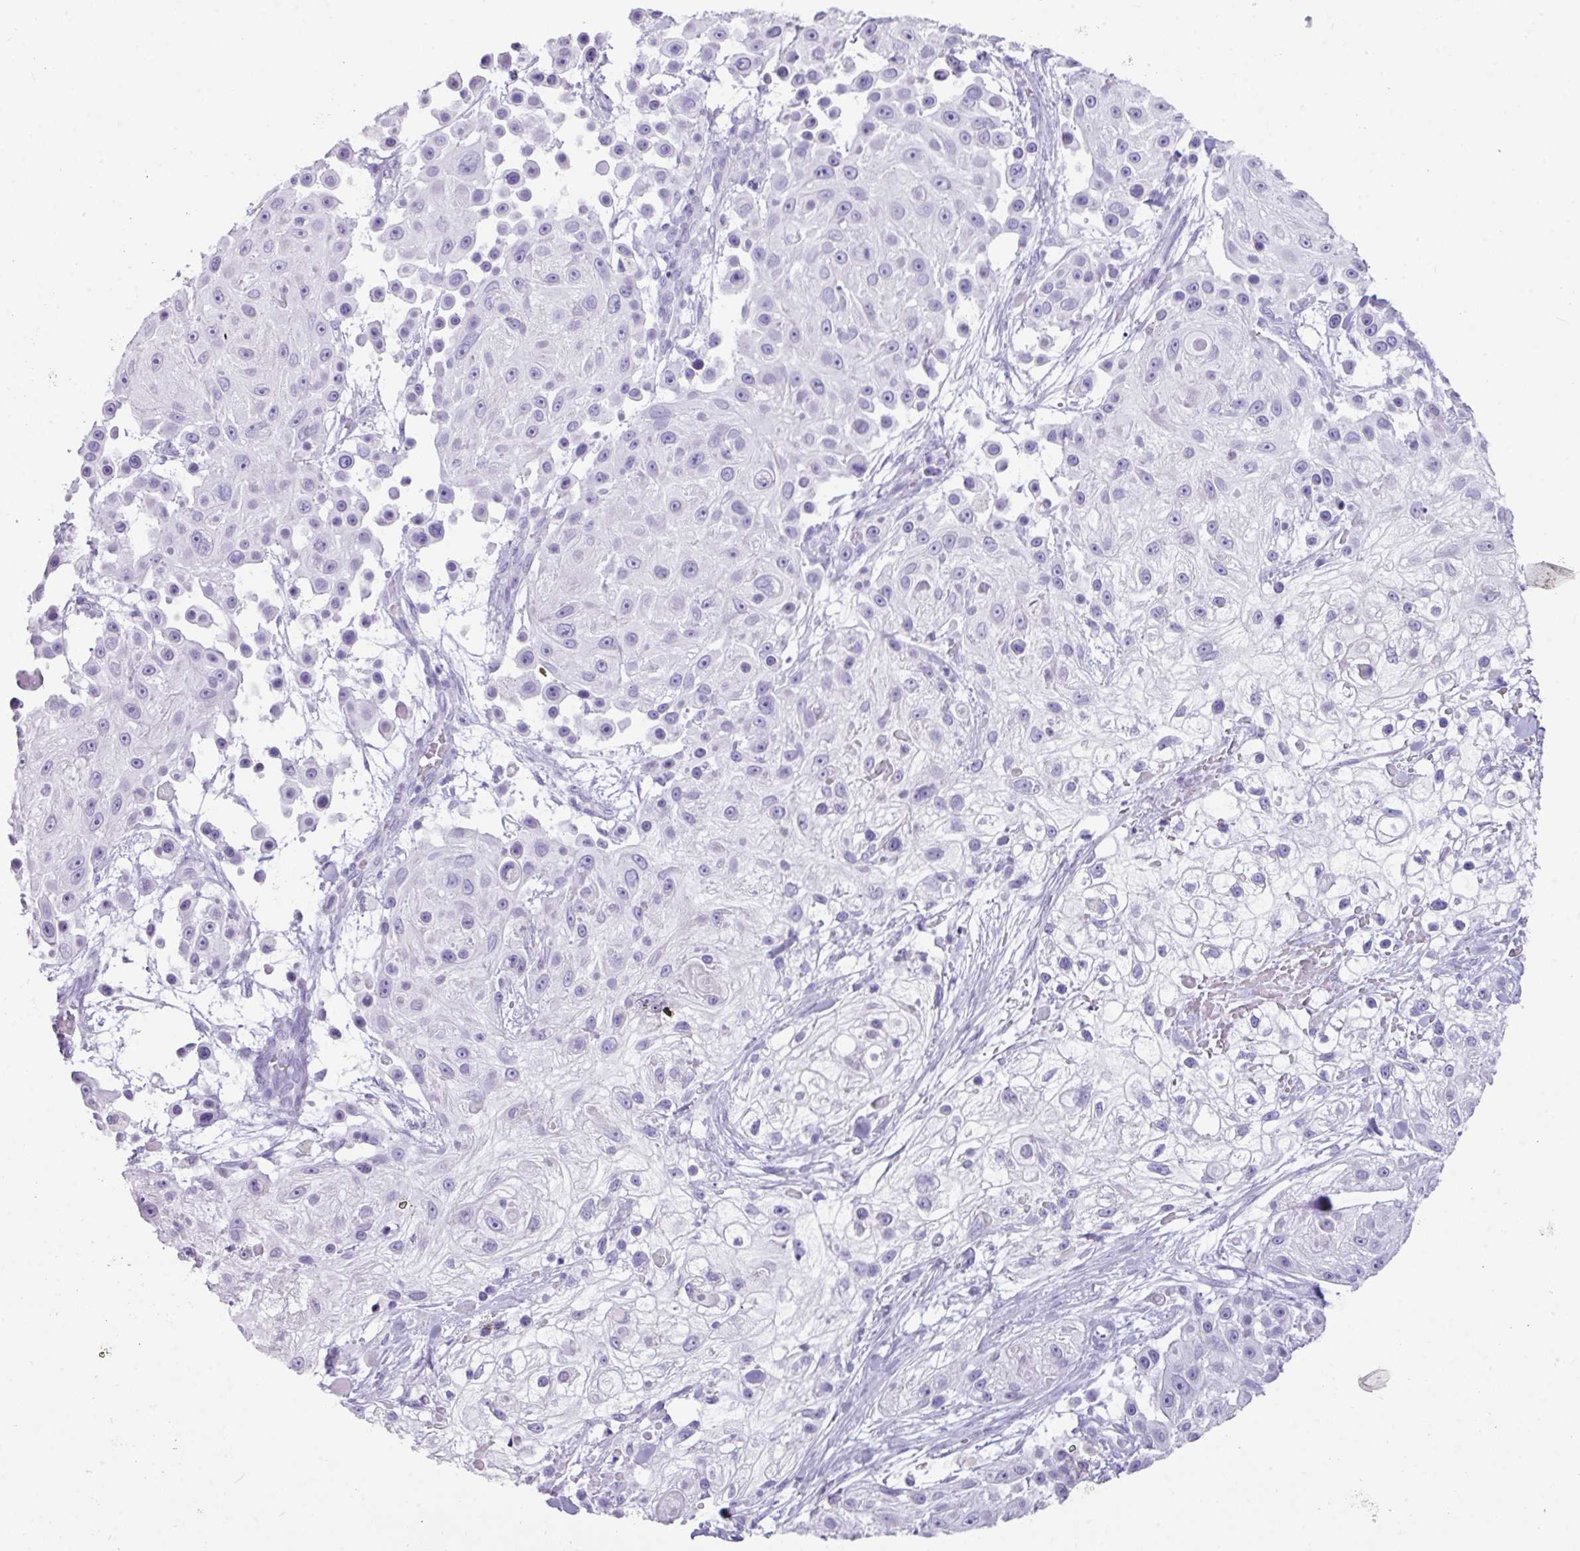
{"staining": {"intensity": "negative", "quantity": "none", "location": "none"}, "tissue": "skin cancer", "cell_type": "Tumor cells", "image_type": "cancer", "snomed": [{"axis": "morphology", "description": "Squamous cell carcinoma, NOS"}, {"axis": "topography", "description": "Skin"}], "caption": "A micrograph of human skin cancer is negative for staining in tumor cells. (DAB immunohistochemistry with hematoxylin counter stain).", "gene": "NCCRP1", "patient": {"sex": "male", "age": 67}}